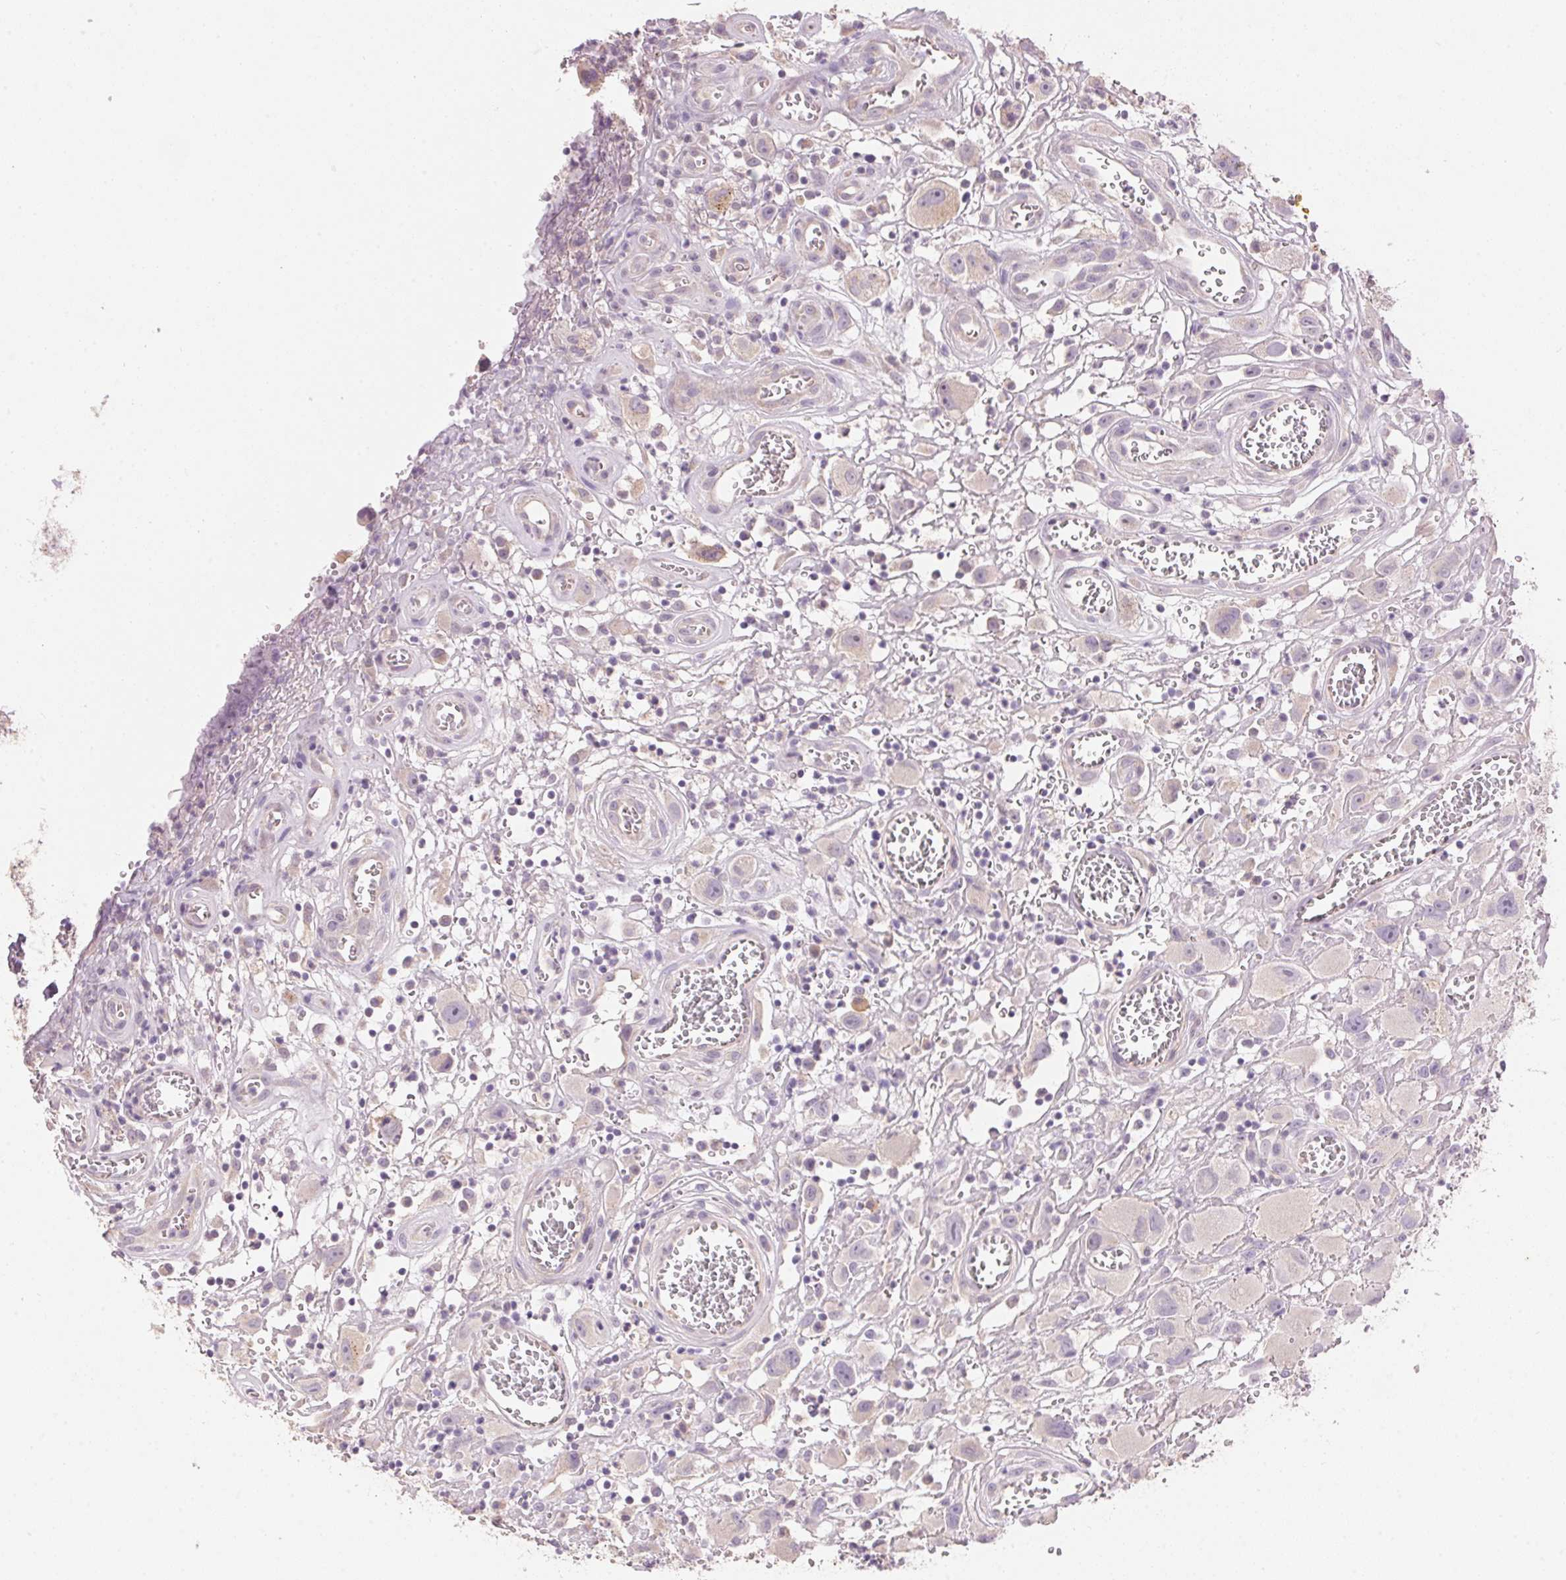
{"staining": {"intensity": "weak", "quantity": "<25%", "location": "cytoplasmic/membranous"}, "tissue": "head and neck cancer", "cell_type": "Tumor cells", "image_type": "cancer", "snomed": [{"axis": "morphology", "description": "Squamous cell carcinoma, NOS"}, {"axis": "morphology", "description": "Squamous cell carcinoma, metastatic, NOS"}, {"axis": "topography", "description": "Oral tissue"}, {"axis": "topography", "description": "Head-Neck"}], "caption": "A high-resolution photomicrograph shows IHC staining of head and neck cancer, which reveals no significant staining in tumor cells.", "gene": "LYZL6", "patient": {"sex": "female", "age": 85}}